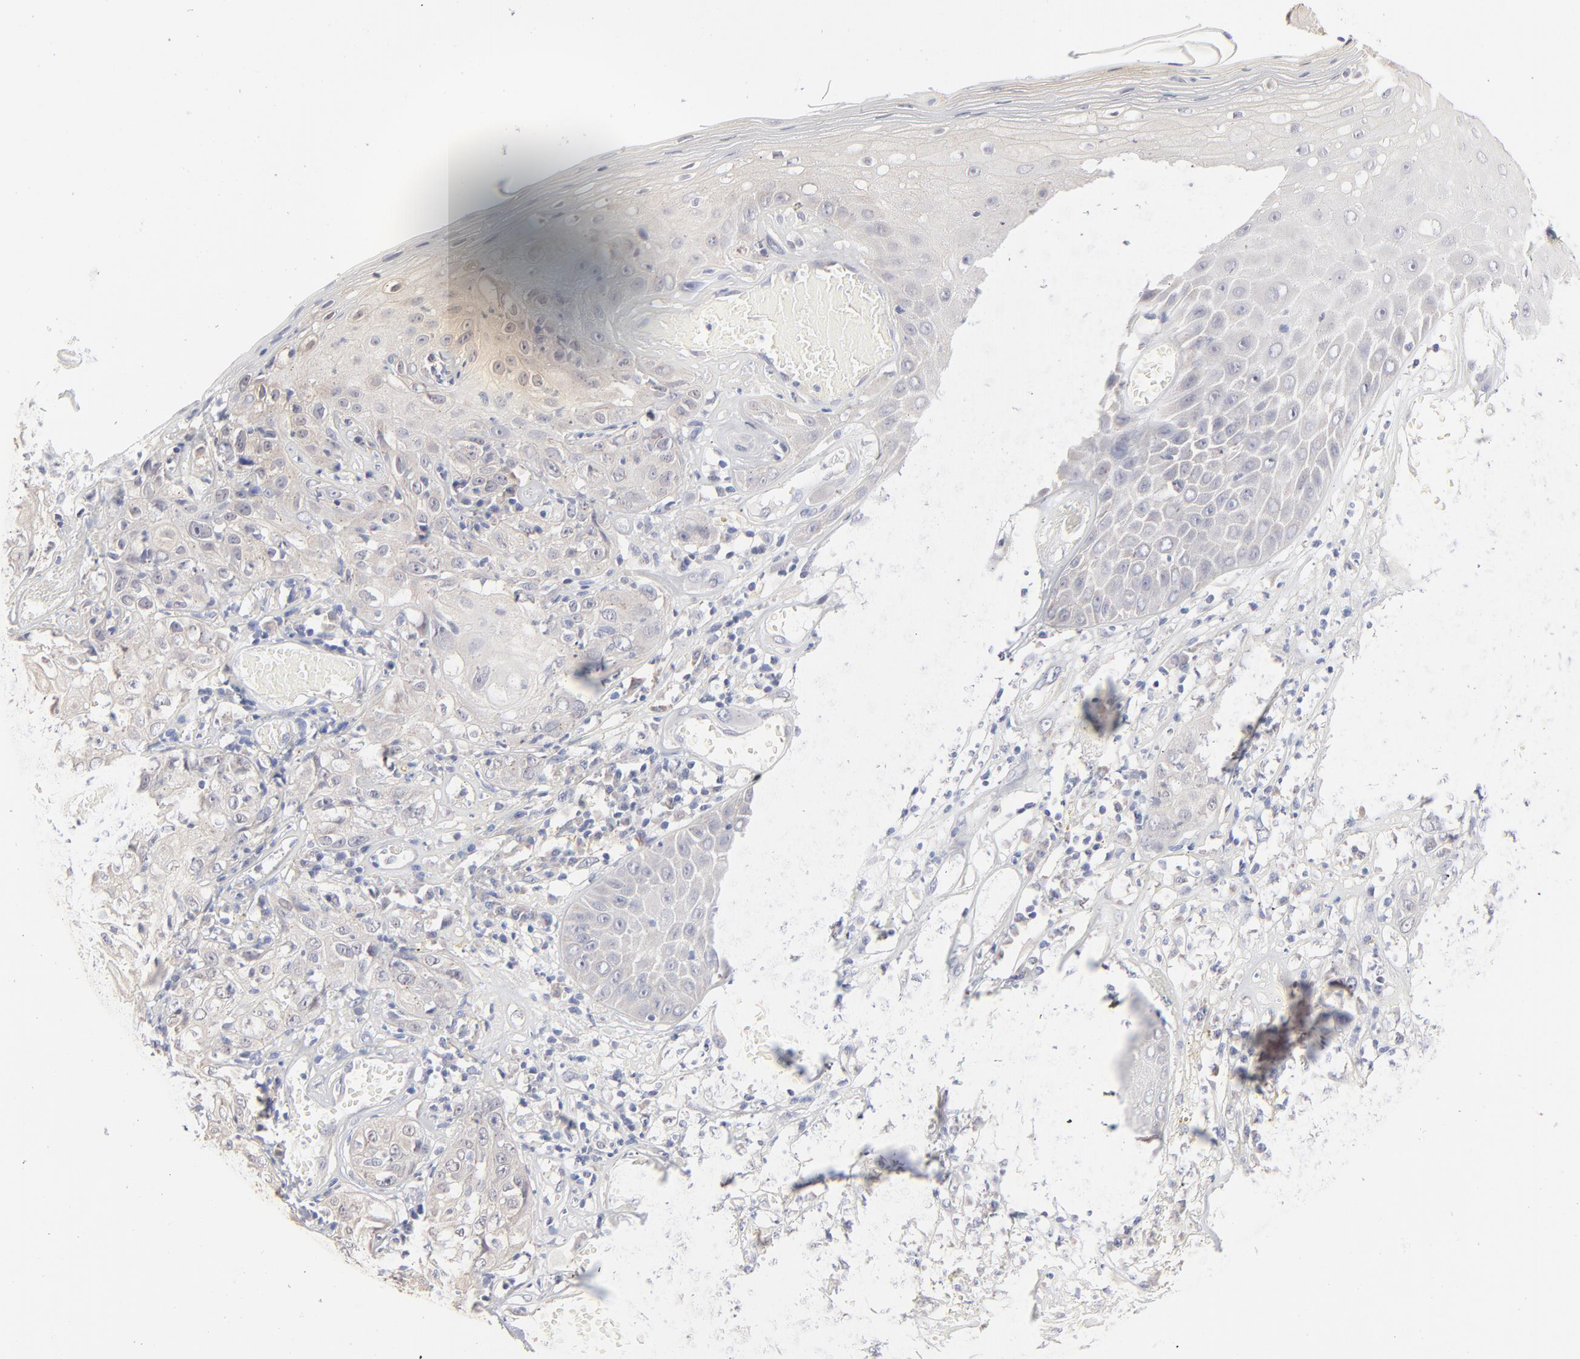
{"staining": {"intensity": "weak", "quantity": ">75%", "location": "cytoplasmic/membranous,nuclear"}, "tissue": "skin cancer", "cell_type": "Tumor cells", "image_type": "cancer", "snomed": [{"axis": "morphology", "description": "Squamous cell carcinoma, NOS"}, {"axis": "topography", "description": "Skin"}], "caption": "This histopathology image shows immunohistochemistry (IHC) staining of human skin squamous cell carcinoma, with low weak cytoplasmic/membranous and nuclear positivity in approximately >75% of tumor cells.", "gene": "DNAL4", "patient": {"sex": "male", "age": 65}}